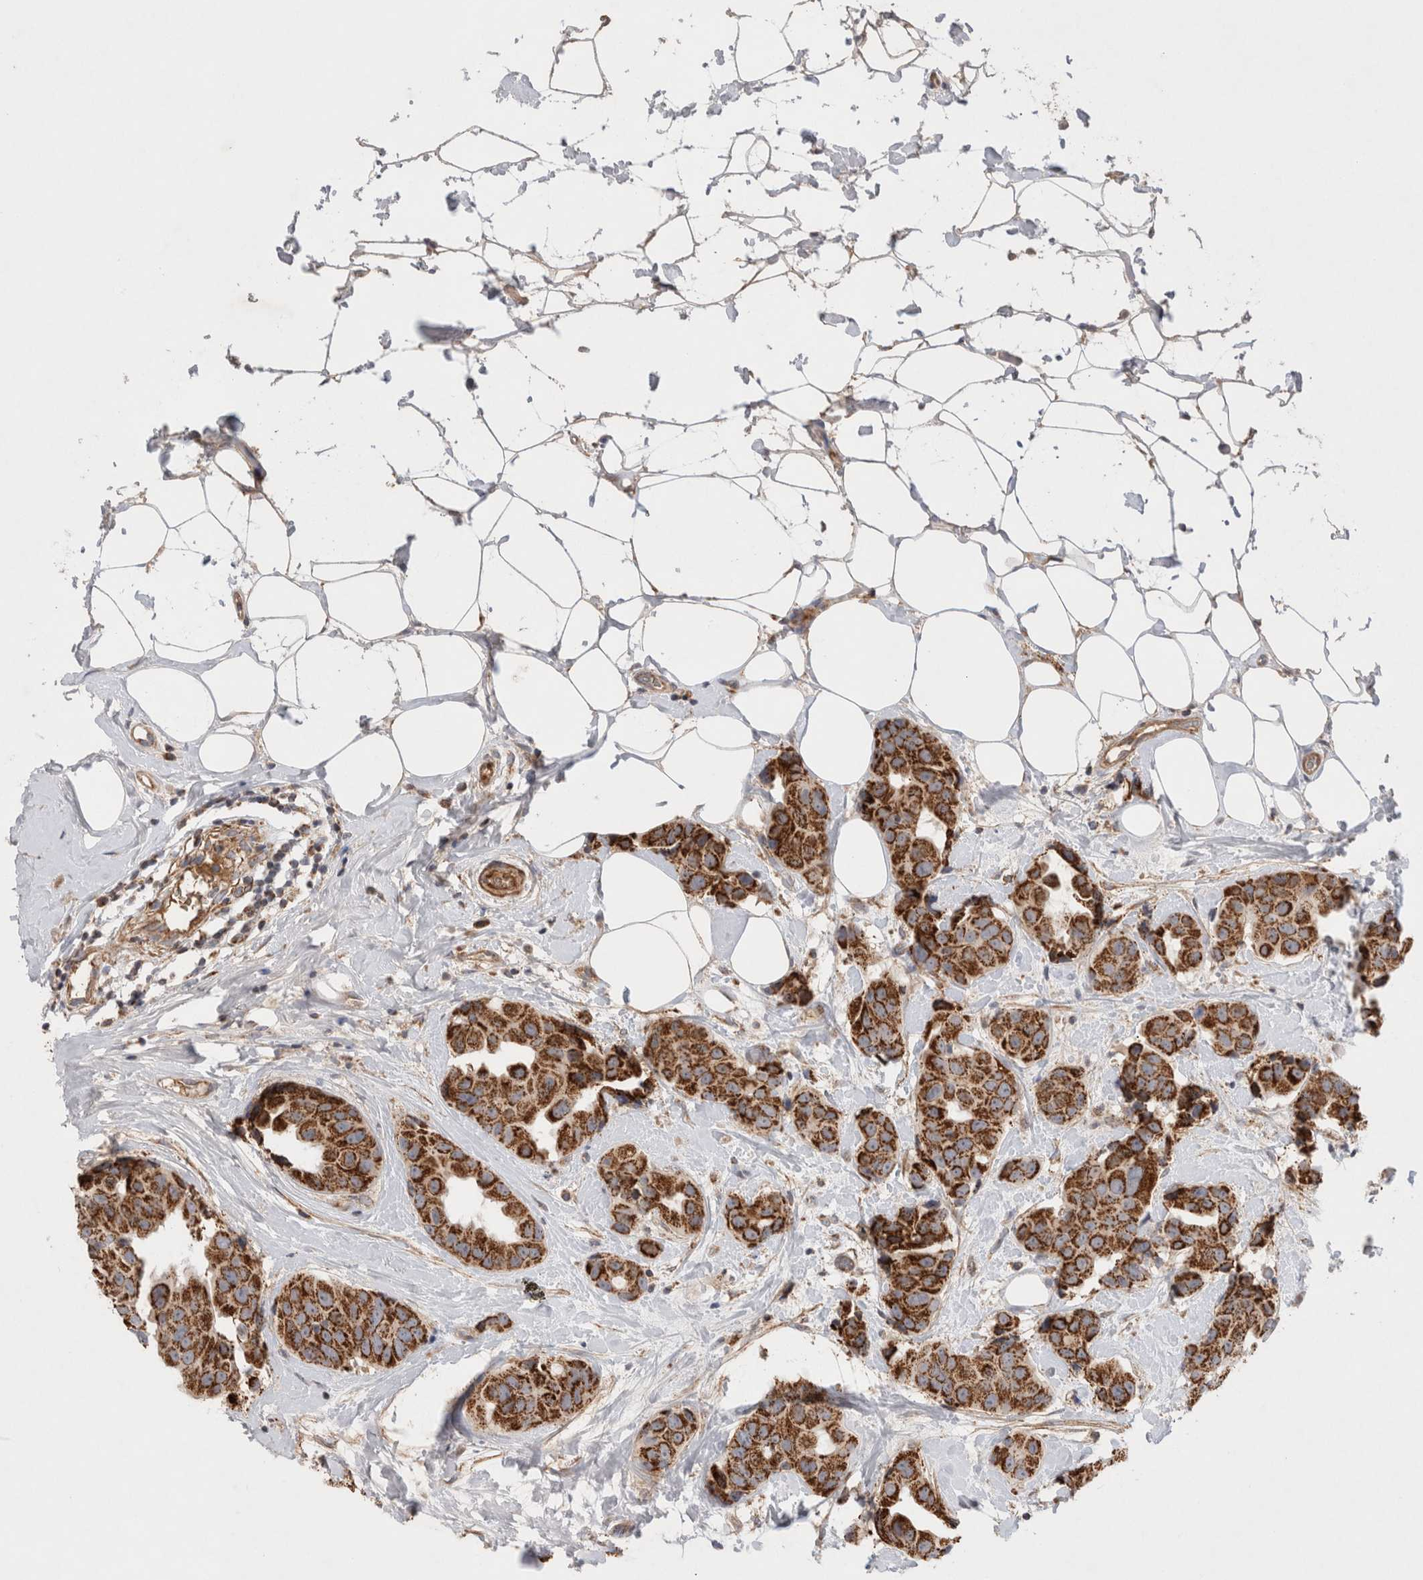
{"staining": {"intensity": "strong", "quantity": ">75%", "location": "cytoplasmic/membranous"}, "tissue": "breast cancer", "cell_type": "Tumor cells", "image_type": "cancer", "snomed": [{"axis": "morphology", "description": "Normal tissue, NOS"}, {"axis": "morphology", "description": "Duct carcinoma"}, {"axis": "topography", "description": "Breast"}], "caption": "High-power microscopy captured an immunohistochemistry (IHC) micrograph of invasive ductal carcinoma (breast), revealing strong cytoplasmic/membranous staining in approximately >75% of tumor cells.", "gene": "MRPS28", "patient": {"sex": "female", "age": 39}}